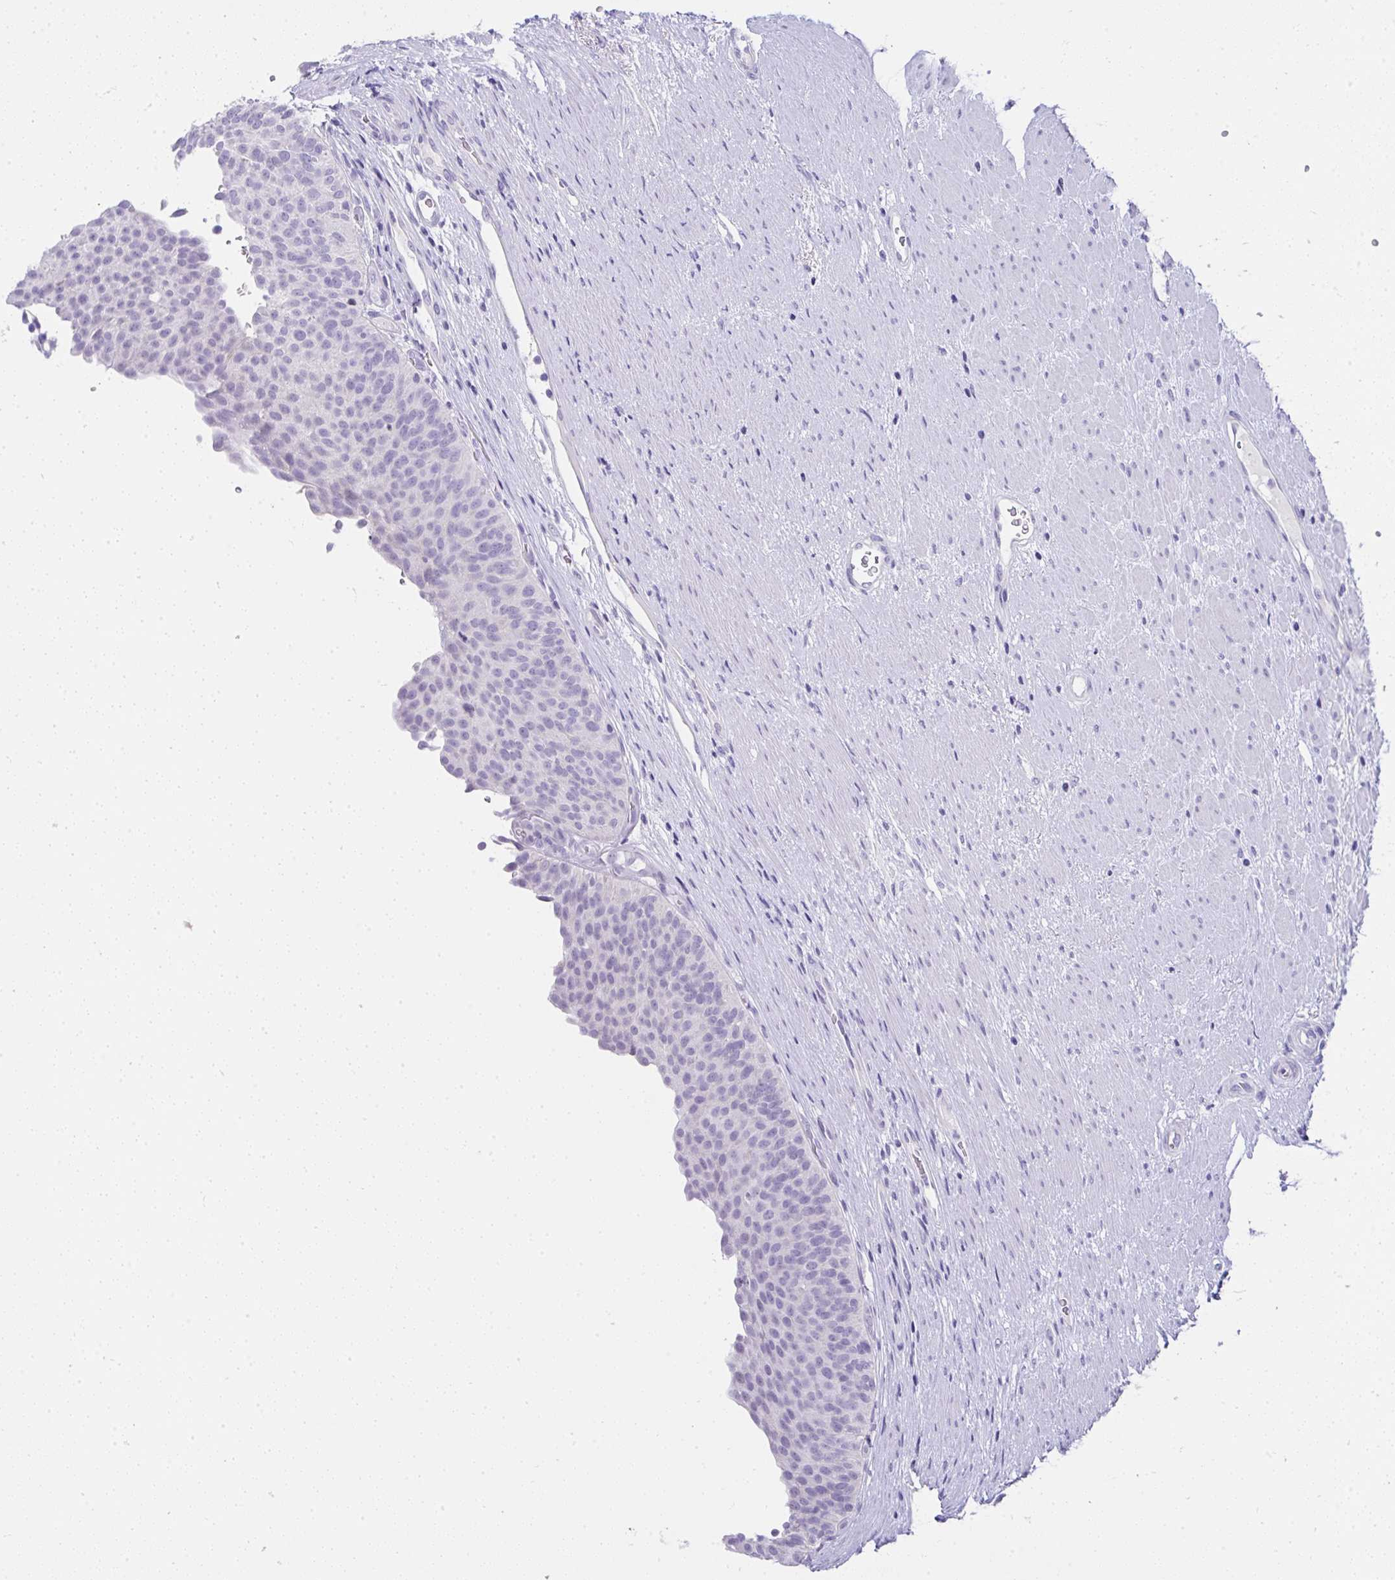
{"staining": {"intensity": "negative", "quantity": "none", "location": "none"}, "tissue": "urinary bladder", "cell_type": "Urothelial cells", "image_type": "normal", "snomed": [{"axis": "morphology", "description": "Normal tissue, NOS"}, {"axis": "topography", "description": "Urinary bladder"}, {"axis": "topography", "description": "Prostate"}], "caption": "Immunohistochemistry (IHC) image of normal urinary bladder: human urinary bladder stained with DAB shows no significant protein staining in urothelial cells. (Stains: DAB (3,3'-diaminobenzidine) IHC with hematoxylin counter stain, Microscopy: brightfield microscopy at high magnification).", "gene": "RNF183", "patient": {"sex": "male", "age": 77}}